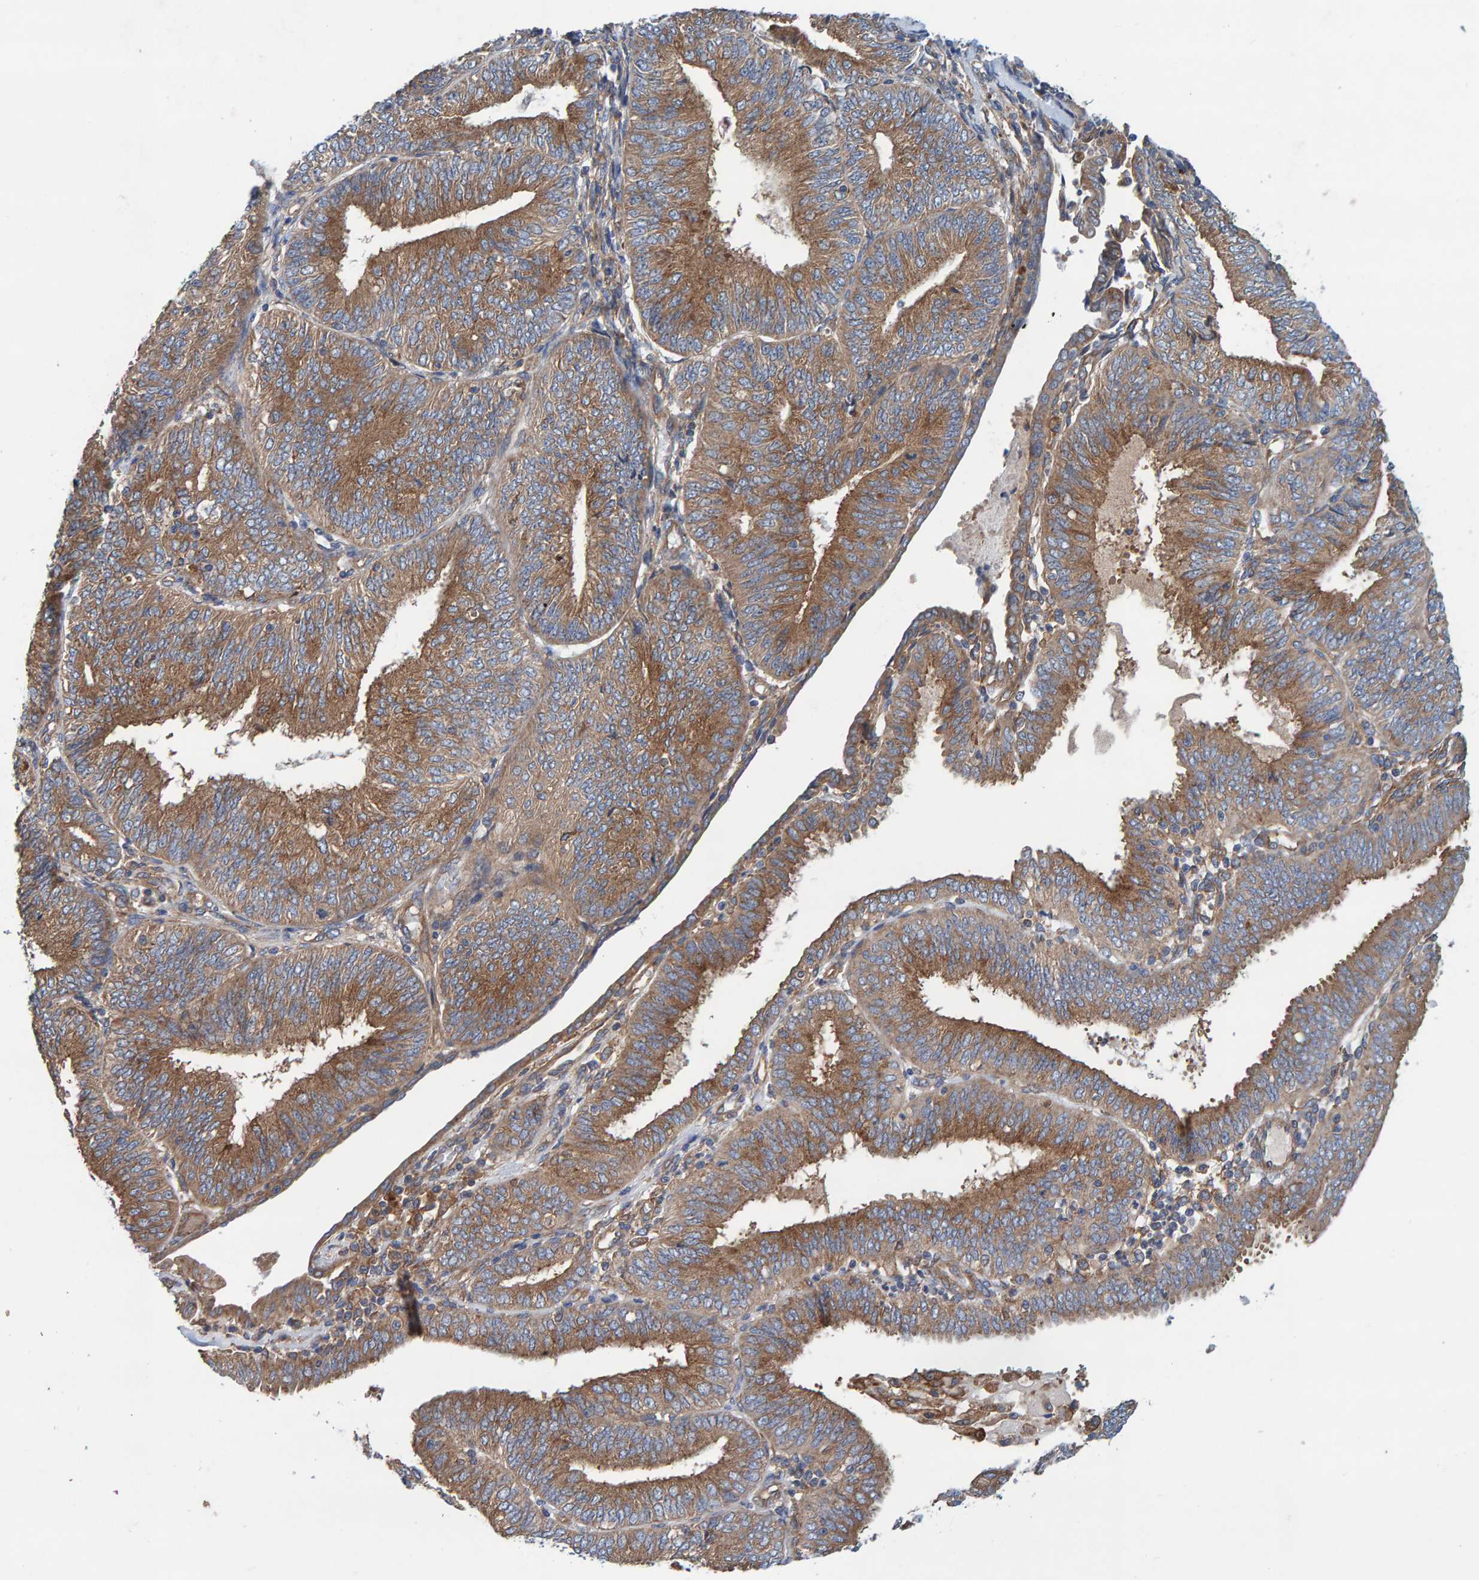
{"staining": {"intensity": "moderate", "quantity": ">75%", "location": "cytoplasmic/membranous"}, "tissue": "endometrial cancer", "cell_type": "Tumor cells", "image_type": "cancer", "snomed": [{"axis": "morphology", "description": "Adenocarcinoma, NOS"}, {"axis": "topography", "description": "Endometrium"}], "caption": "Immunohistochemical staining of endometrial adenocarcinoma displays medium levels of moderate cytoplasmic/membranous expression in approximately >75% of tumor cells.", "gene": "MKLN1", "patient": {"sex": "female", "age": 58}}